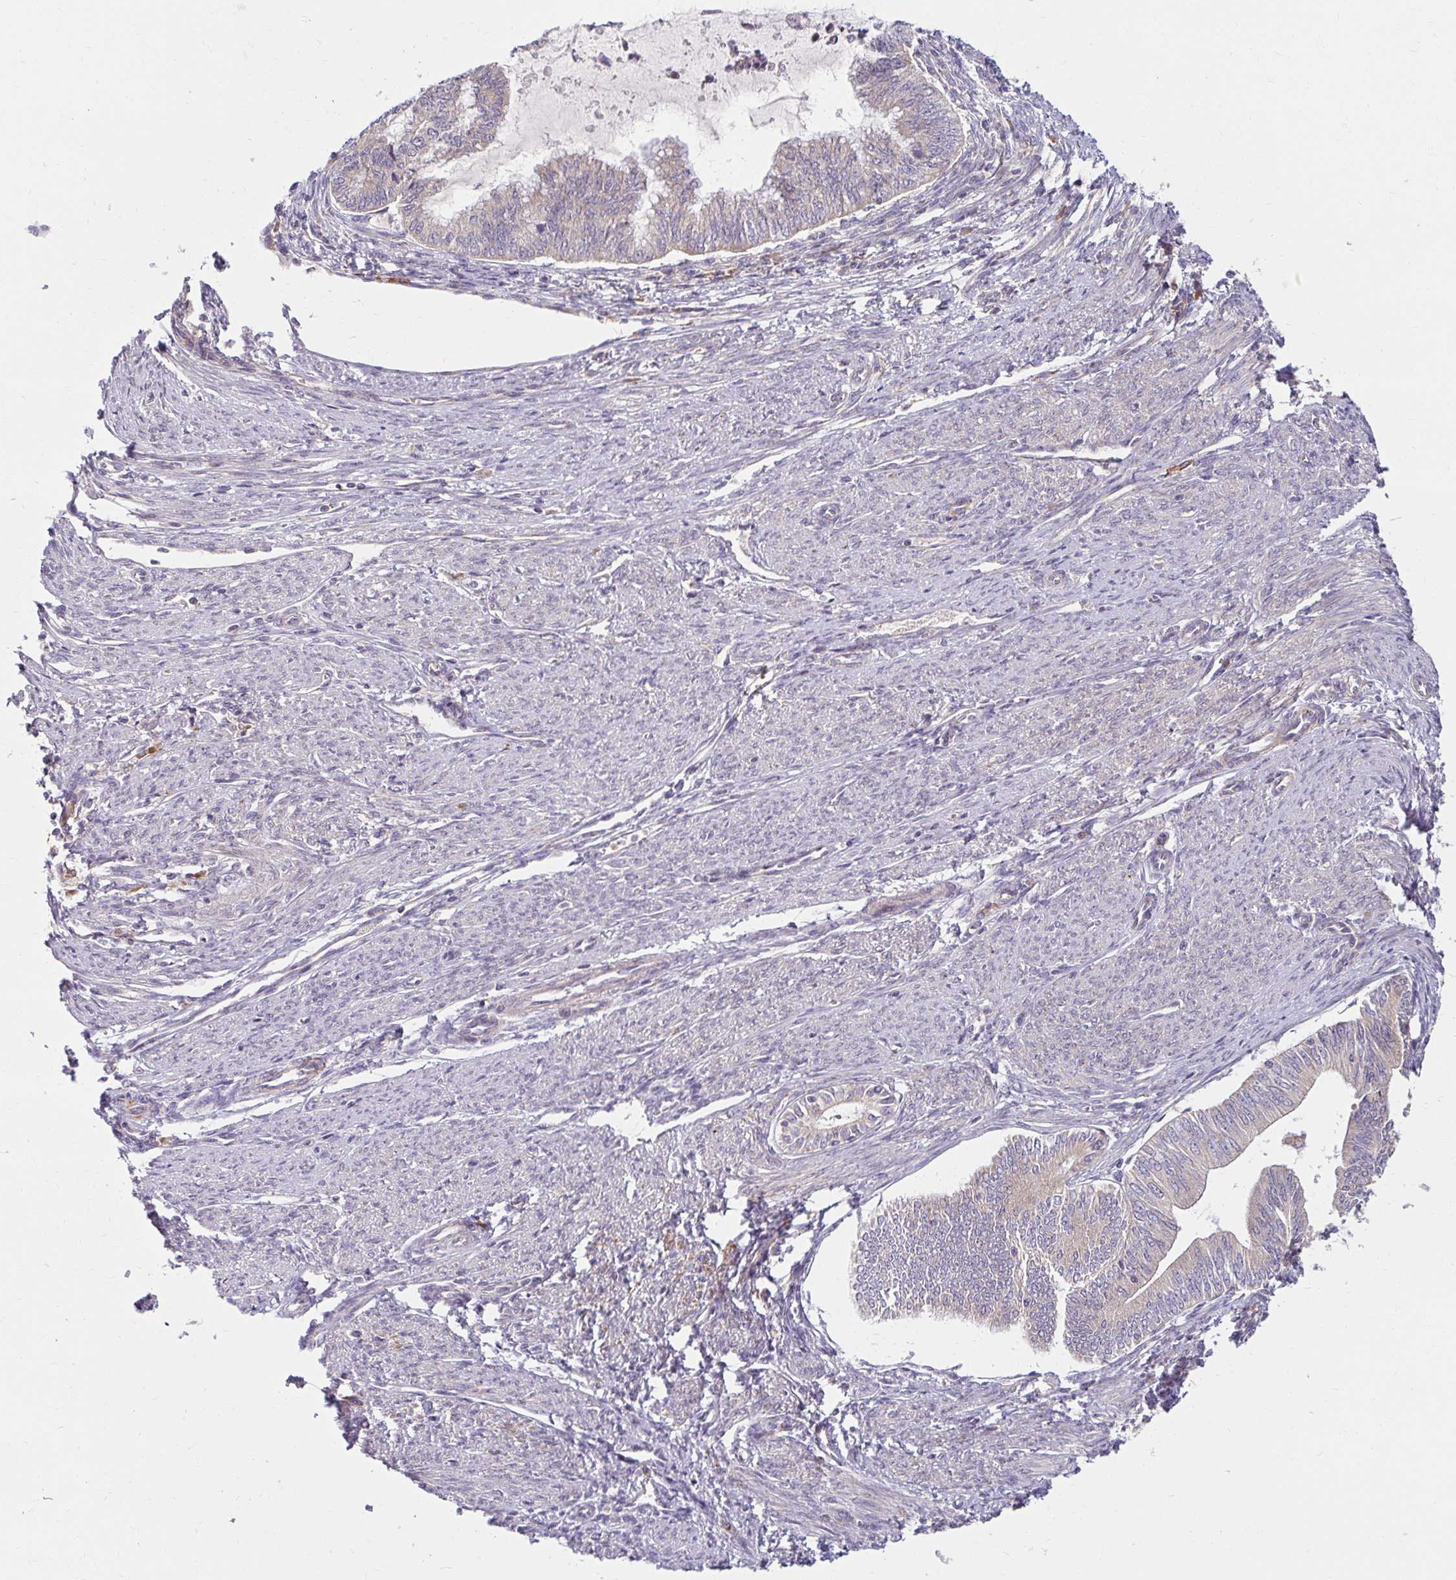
{"staining": {"intensity": "weak", "quantity": "25%-75%", "location": "cytoplasmic/membranous"}, "tissue": "endometrial cancer", "cell_type": "Tumor cells", "image_type": "cancer", "snomed": [{"axis": "morphology", "description": "Adenocarcinoma, NOS"}, {"axis": "topography", "description": "Endometrium"}], "caption": "Immunohistochemical staining of human endometrial cancer shows low levels of weak cytoplasmic/membranous expression in approximately 25%-75% of tumor cells. (brown staining indicates protein expression, while blue staining denotes nuclei).", "gene": "SKP2", "patient": {"sex": "female", "age": 79}}